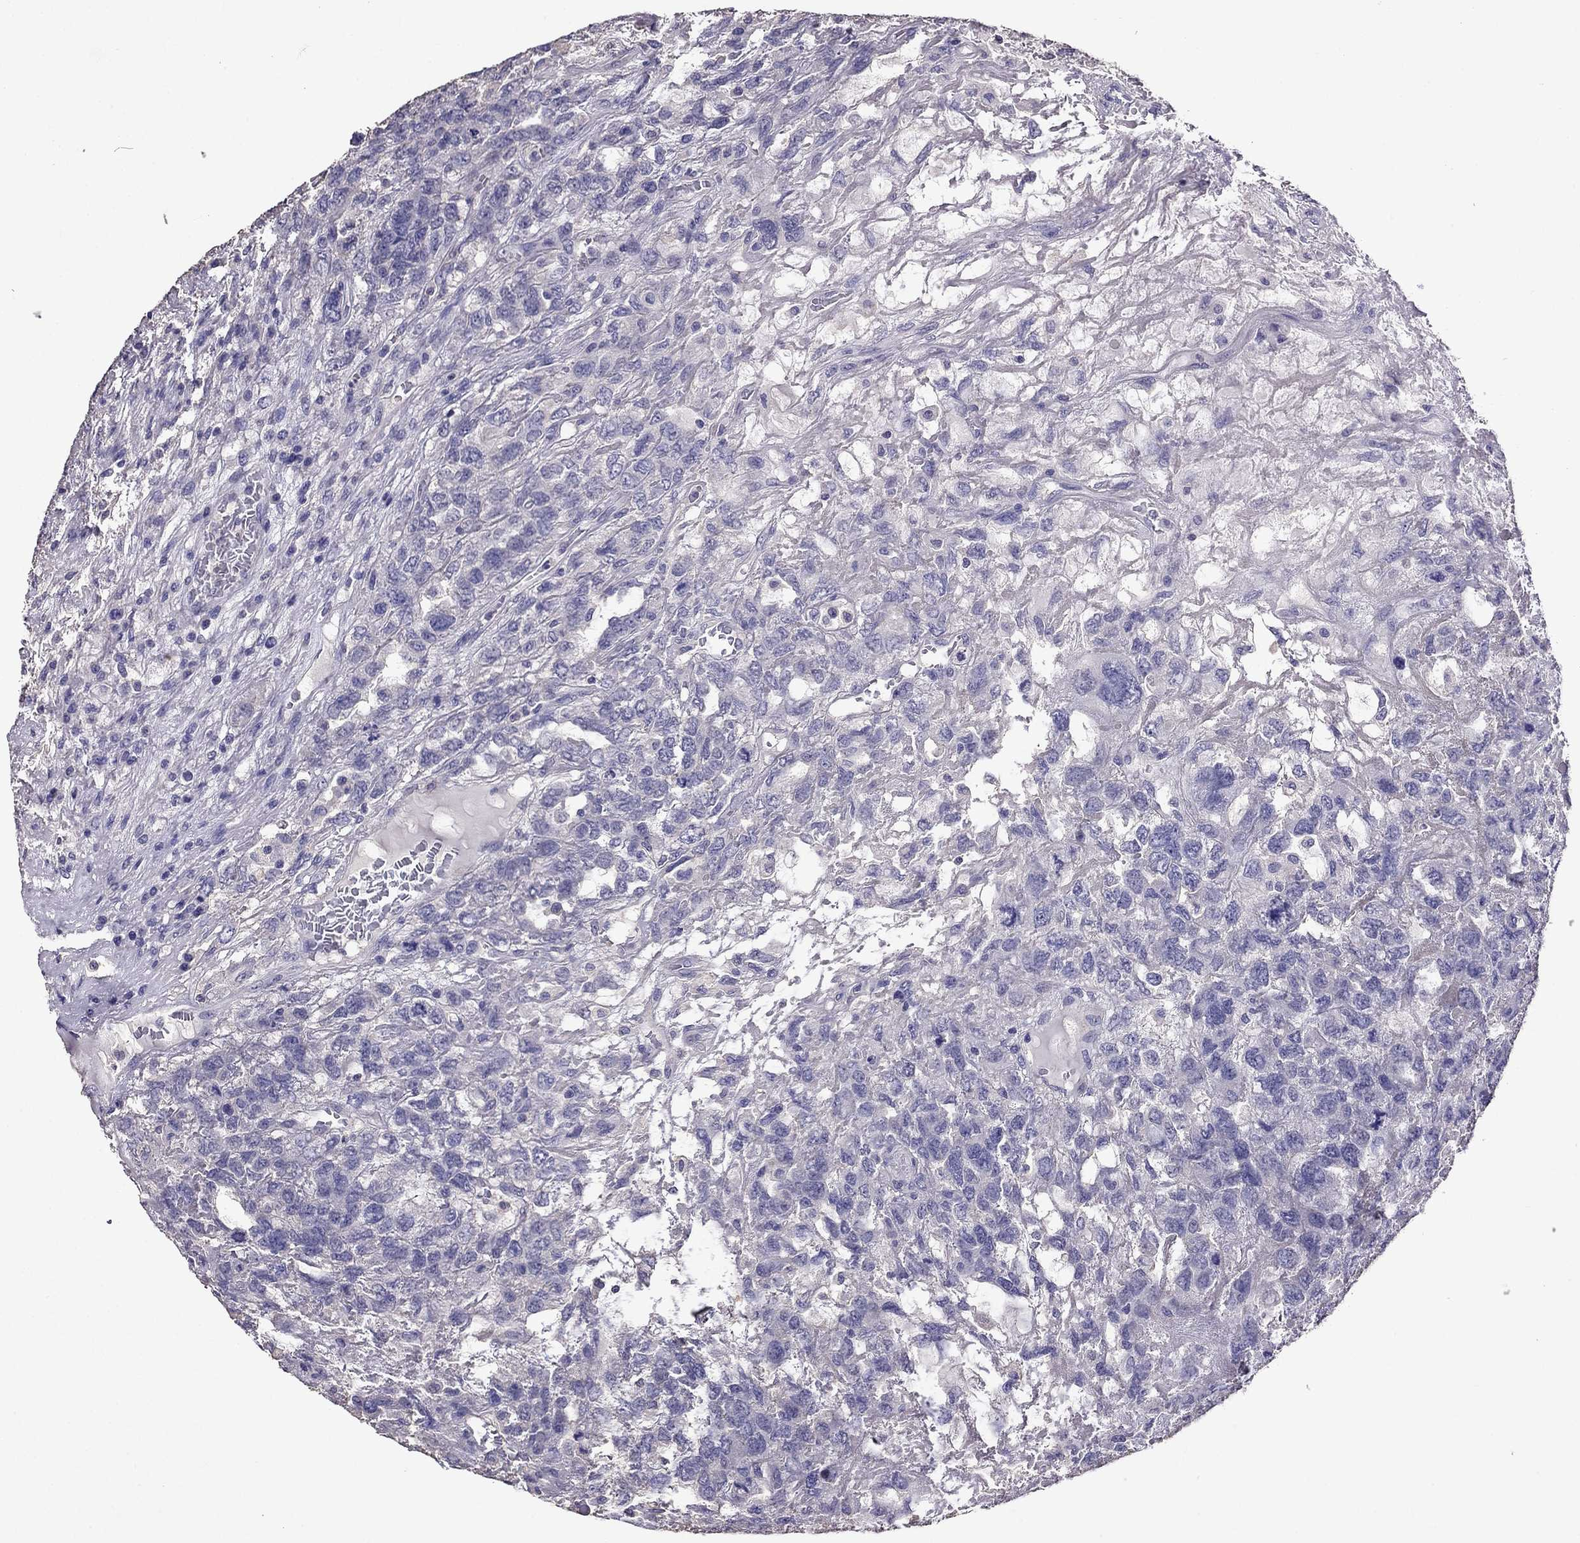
{"staining": {"intensity": "negative", "quantity": "none", "location": "none"}, "tissue": "testis cancer", "cell_type": "Tumor cells", "image_type": "cancer", "snomed": [{"axis": "morphology", "description": "Seminoma, NOS"}, {"axis": "topography", "description": "Testis"}], "caption": "Human seminoma (testis) stained for a protein using immunohistochemistry (IHC) exhibits no staining in tumor cells.", "gene": "NKX3-1", "patient": {"sex": "male", "age": 52}}